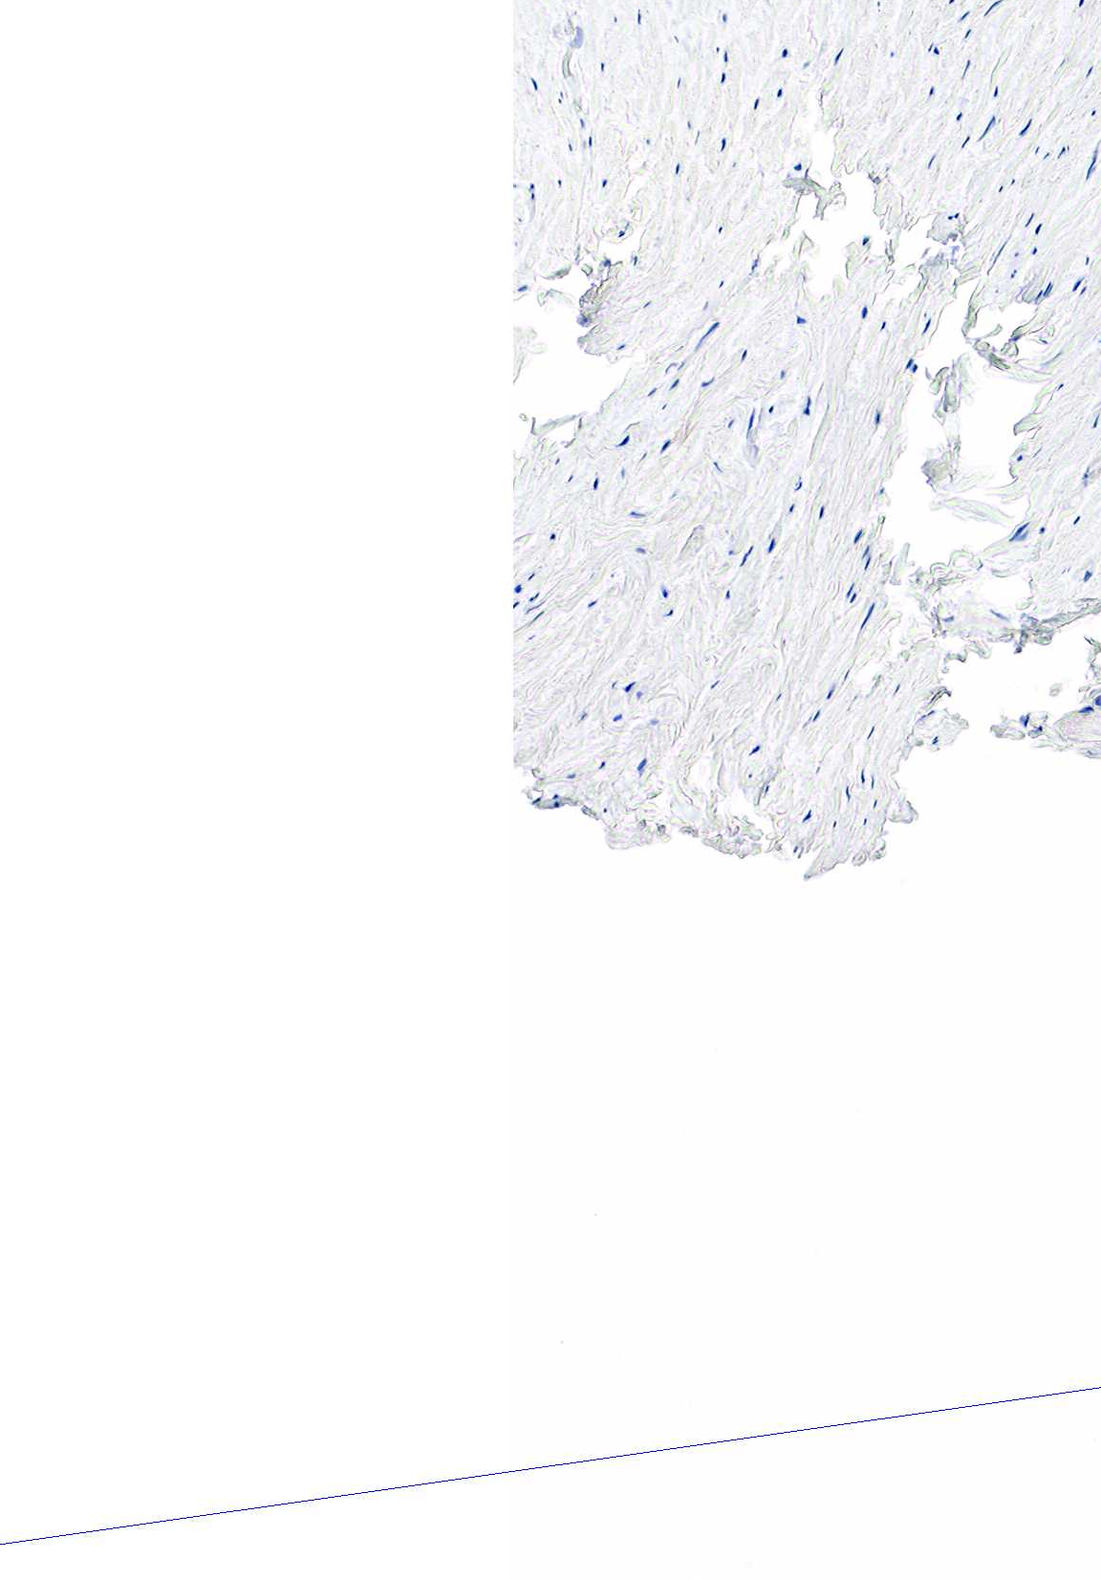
{"staining": {"intensity": "negative", "quantity": "none", "location": "none"}, "tissue": "epididymis", "cell_type": "Glandular cells", "image_type": "normal", "snomed": [{"axis": "morphology", "description": "Normal tissue, NOS"}, {"axis": "topography", "description": "Epididymis"}], "caption": "A high-resolution micrograph shows immunohistochemistry (IHC) staining of unremarkable epididymis, which displays no significant staining in glandular cells. (Brightfield microscopy of DAB (3,3'-diaminobenzidine) IHC at high magnification).", "gene": "SST", "patient": {"sex": "male", "age": 47}}